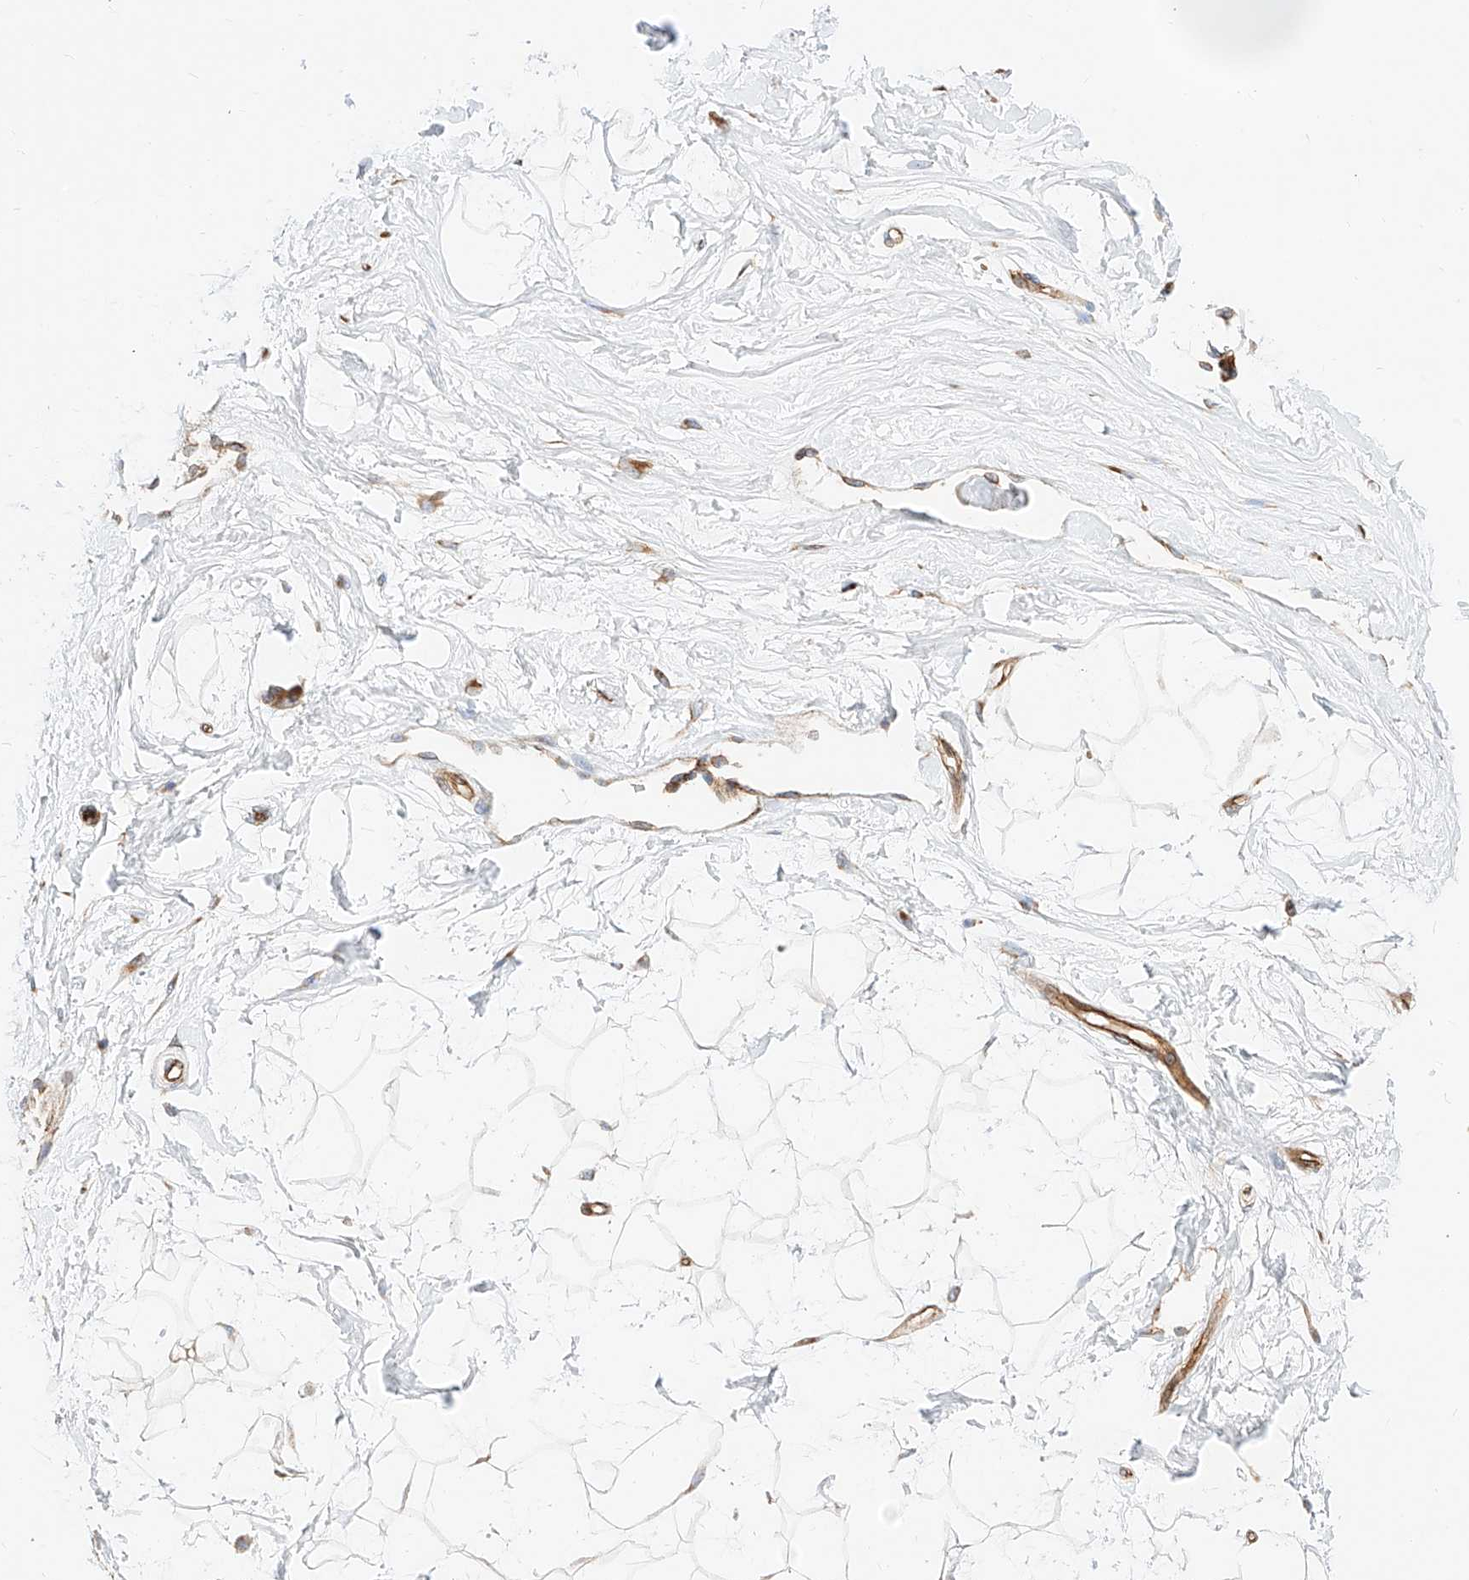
{"staining": {"intensity": "weak", "quantity": "25%-75%", "location": "cytoplasmic/membranous"}, "tissue": "breast", "cell_type": "Adipocytes", "image_type": "normal", "snomed": [{"axis": "morphology", "description": "Normal tissue, NOS"}, {"axis": "topography", "description": "Breast"}], "caption": "Immunohistochemistry (IHC) (DAB (3,3'-diaminobenzidine)) staining of benign human breast displays weak cytoplasmic/membranous protein expression in about 25%-75% of adipocytes. (Stains: DAB in brown, nuclei in blue, Microscopy: brightfield microscopy at high magnification).", "gene": "CSGALNACT2", "patient": {"sex": "female", "age": 45}}